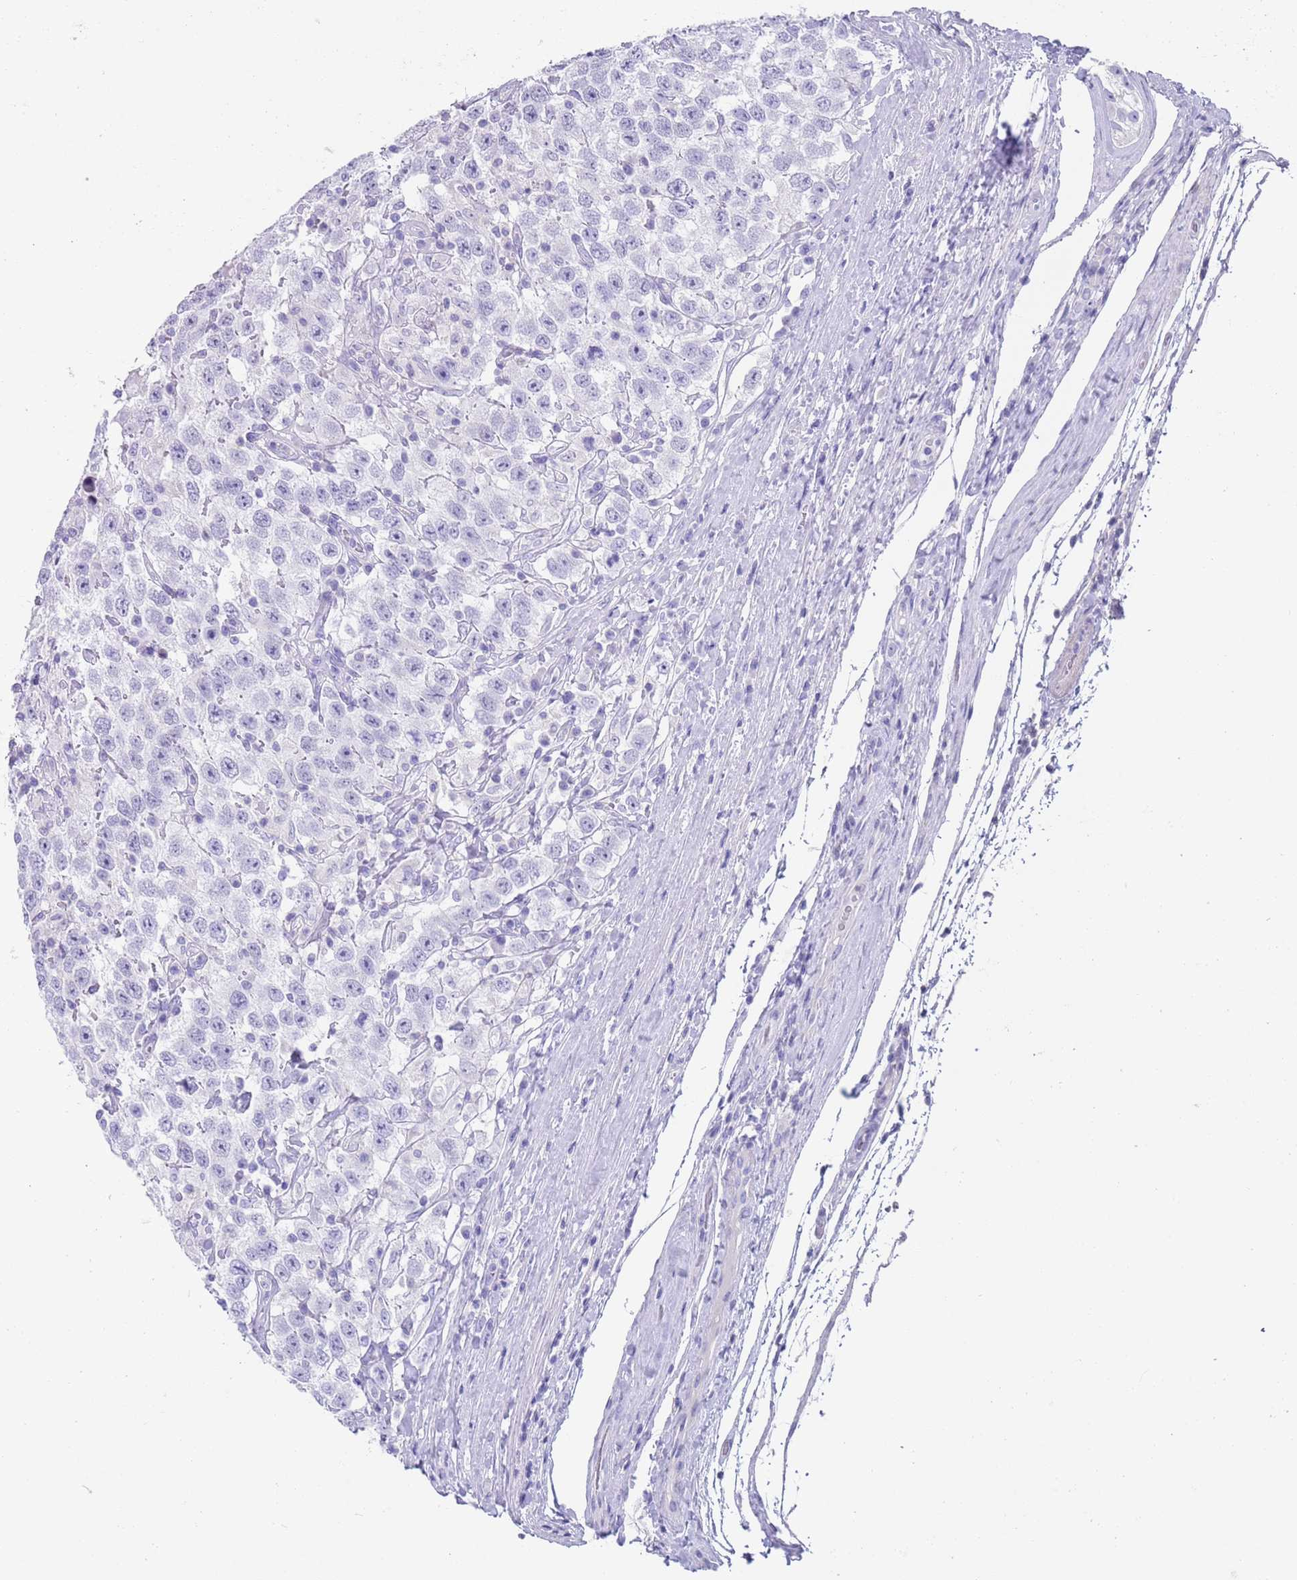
{"staining": {"intensity": "negative", "quantity": "none", "location": "none"}, "tissue": "testis cancer", "cell_type": "Tumor cells", "image_type": "cancer", "snomed": [{"axis": "morphology", "description": "Seminoma, NOS"}, {"axis": "topography", "description": "Testis"}], "caption": "Immunohistochemistry (IHC) photomicrograph of human testis cancer (seminoma) stained for a protein (brown), which displays no staining in tumor cells.", "gene": "CPXM2", "patient": {"sex": "male", "age": 41}}